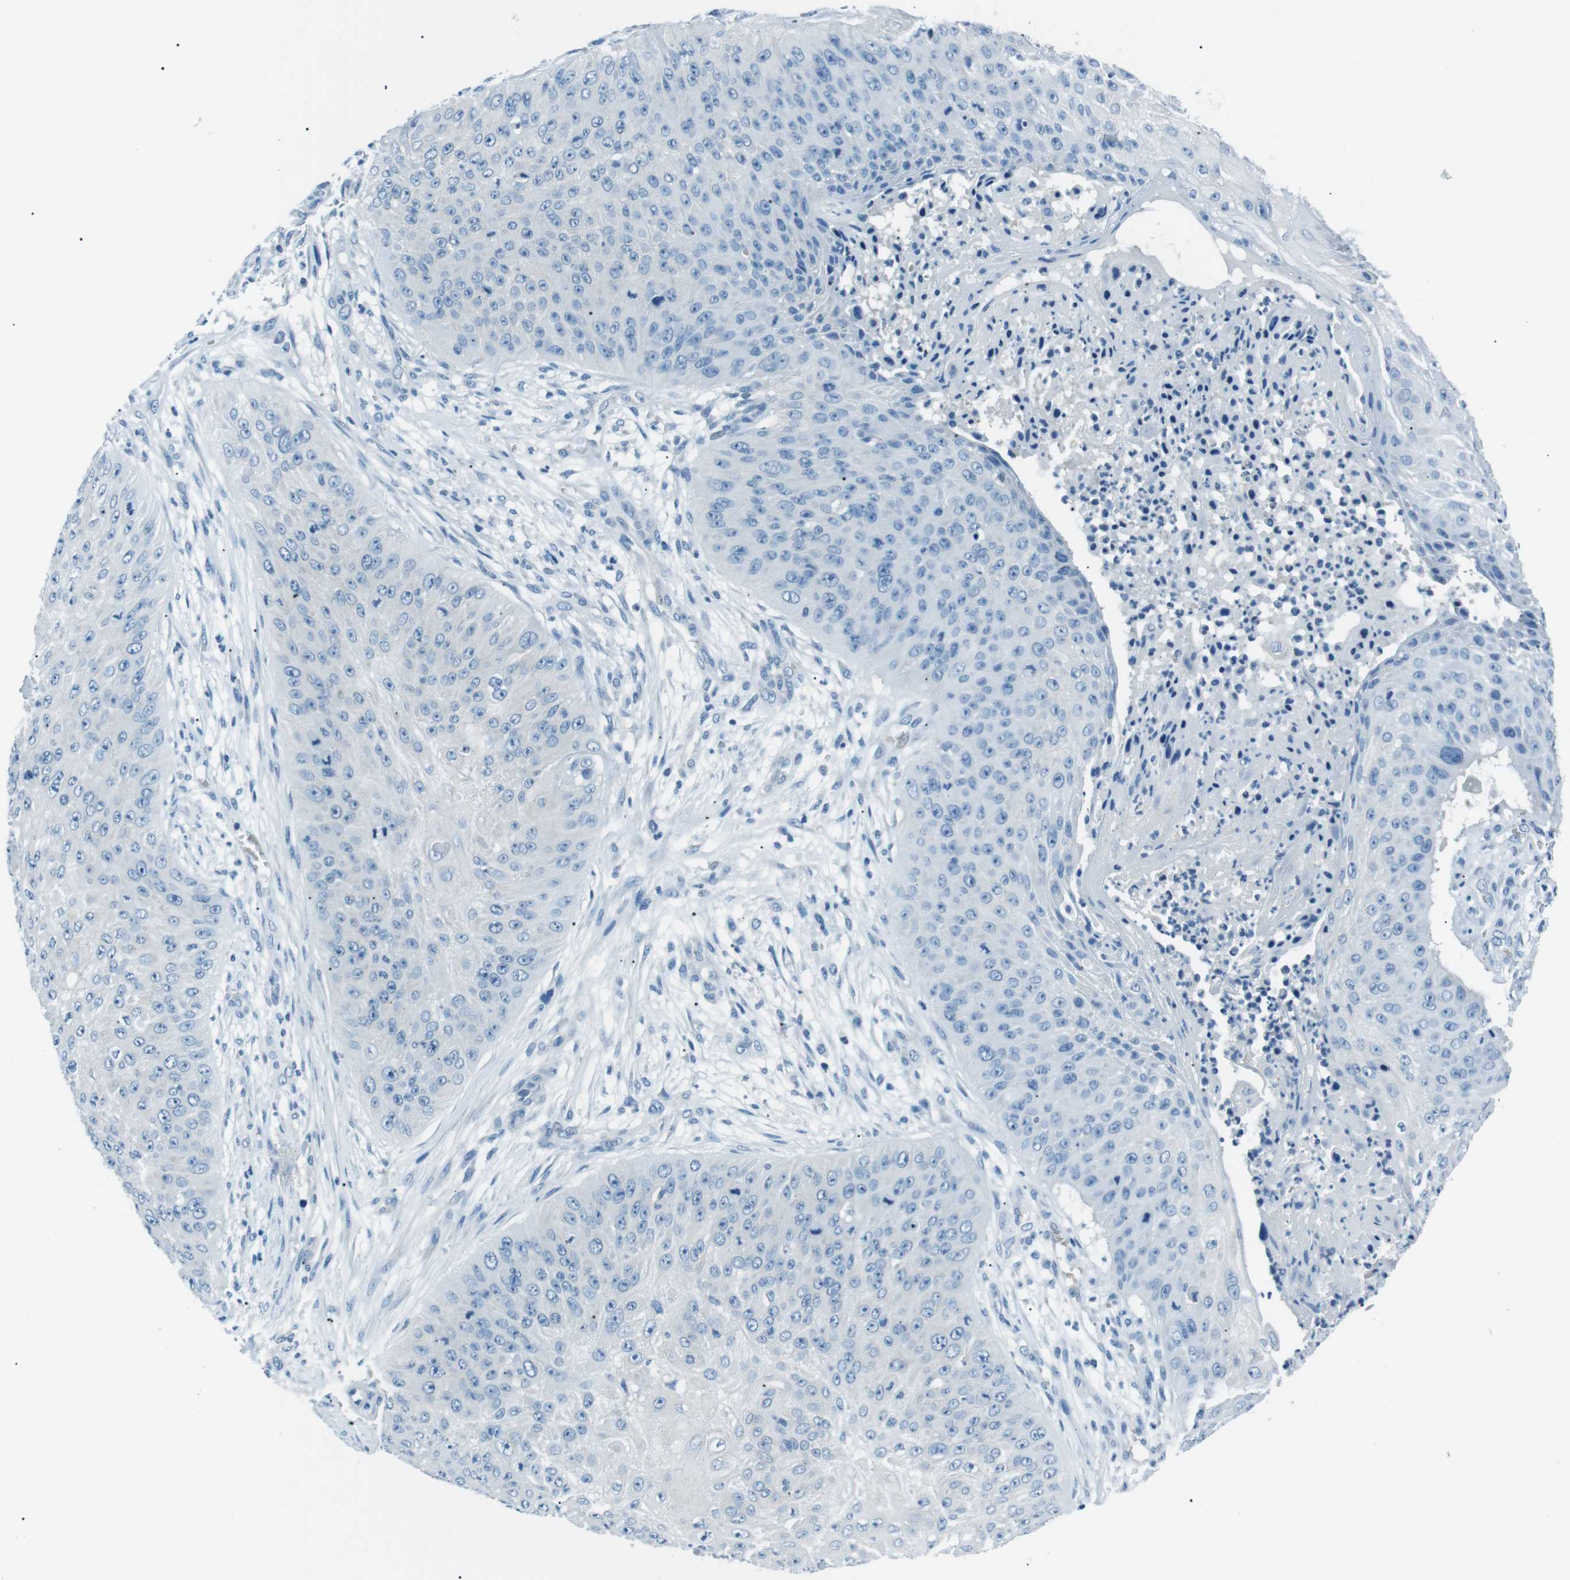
{"staining": {"intensity": "negative", "quantity": "none", "location": "none"}, "tissue": "skin cancer", "cell_type": "Tumor cells", "image_type": "cancer", "snomed": [{"axis": "morphology", "description": "Squamous cell carcinoma, NOS"}, {"axis": "topography", "description": "Skin"}], "caption": "A high-resolution histopathology image shows IHC staining of skin squamous cell carcinoma, which shows no significant expression in tumor cells.", "gene": "ST6GAL1", "patient": {"sex": "female", "age": 80}}